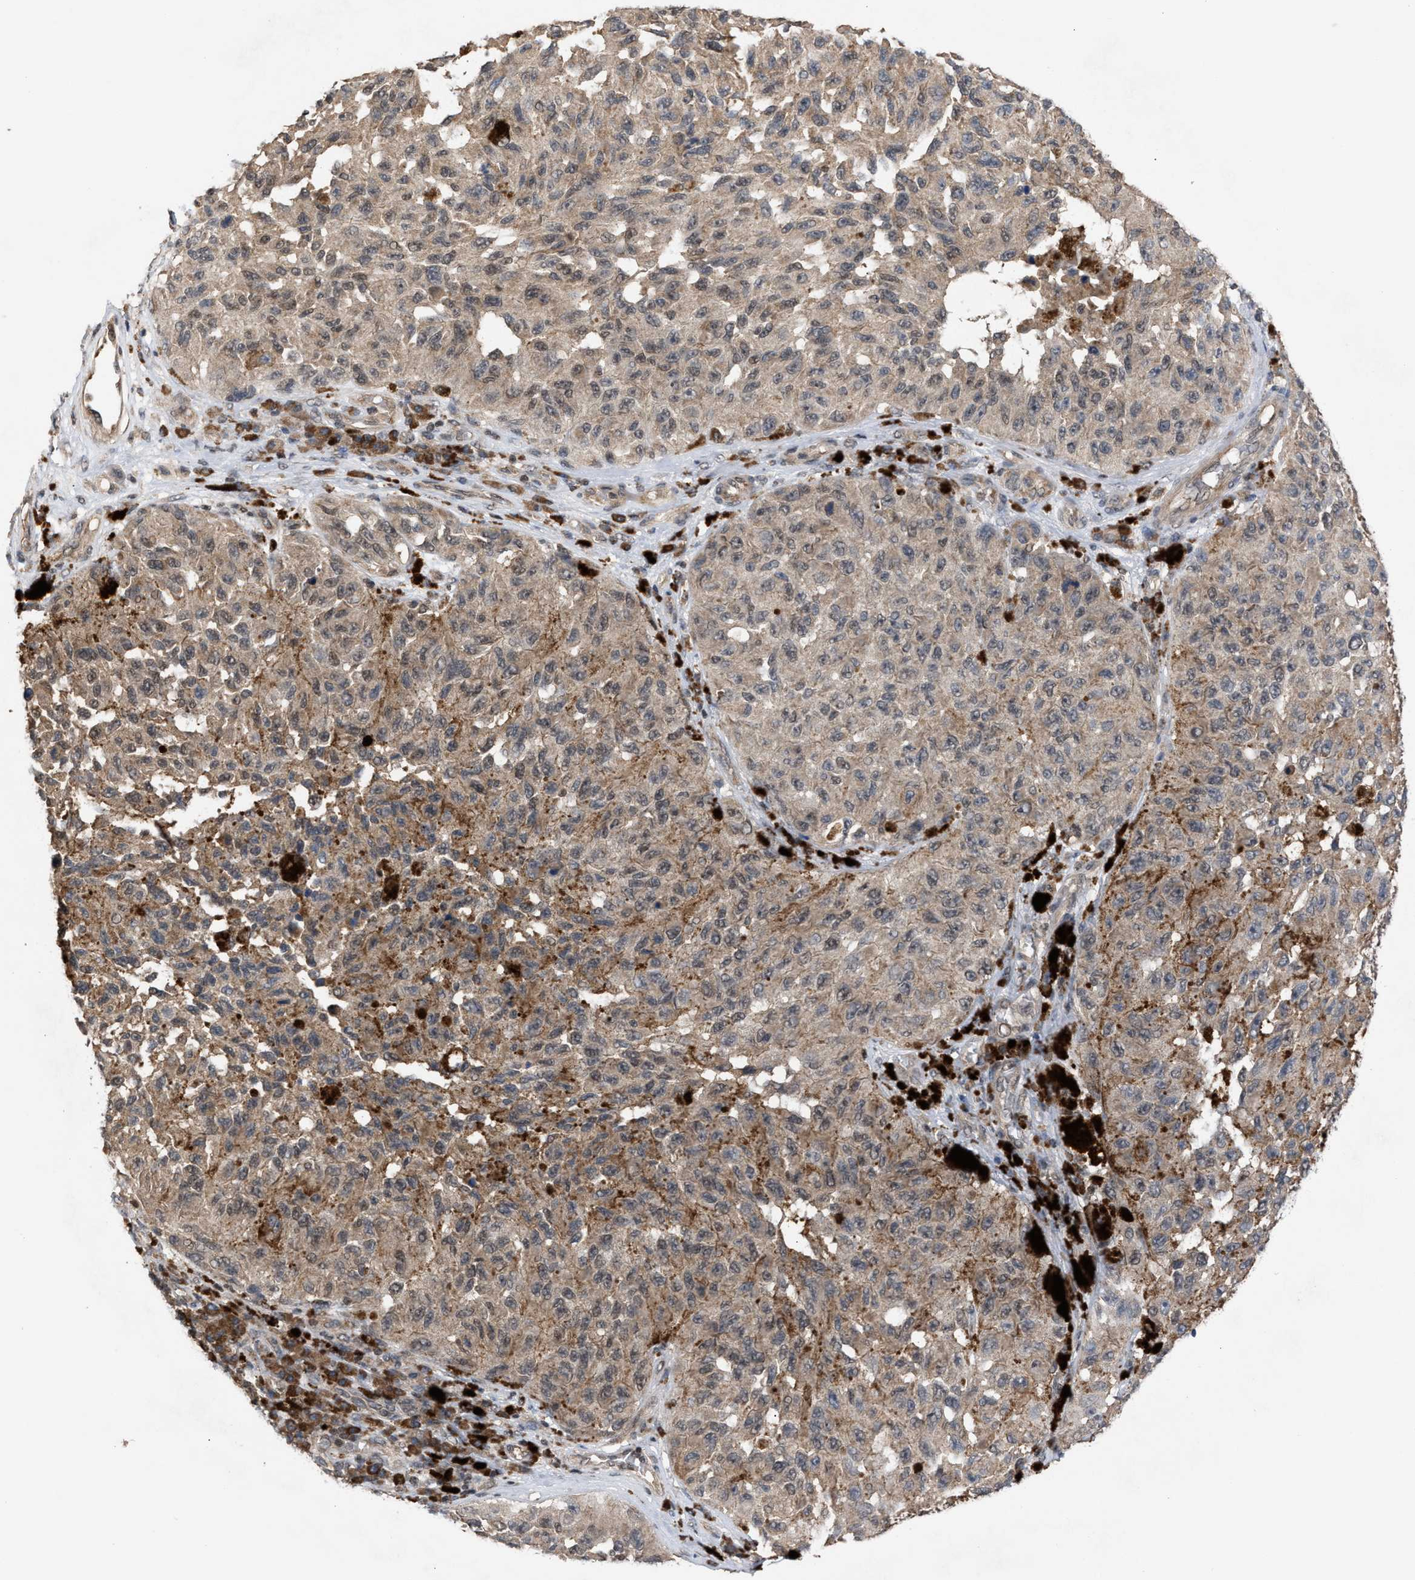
{"staining": {"intensity": "weak", "quantity": ">75%", "location": "cytoplasmic/membranous"}, "tissue": "melanoma", "cell_type": "Tumor cells", "image_type": "cancer", "snomed": [{"axis": "morphology", "description": "Malignant melanoma, NOS"}, {"axis": "topography", "description": "Skin"}], "caption": "DAB immunohistochemical staining of malignant melanoma reveals weak cytoplasmic/membranous protein expression in approximately >75% of tumor cells.", "gene": "C9orf78", "patient": {"sex": "female", "age": 73}}